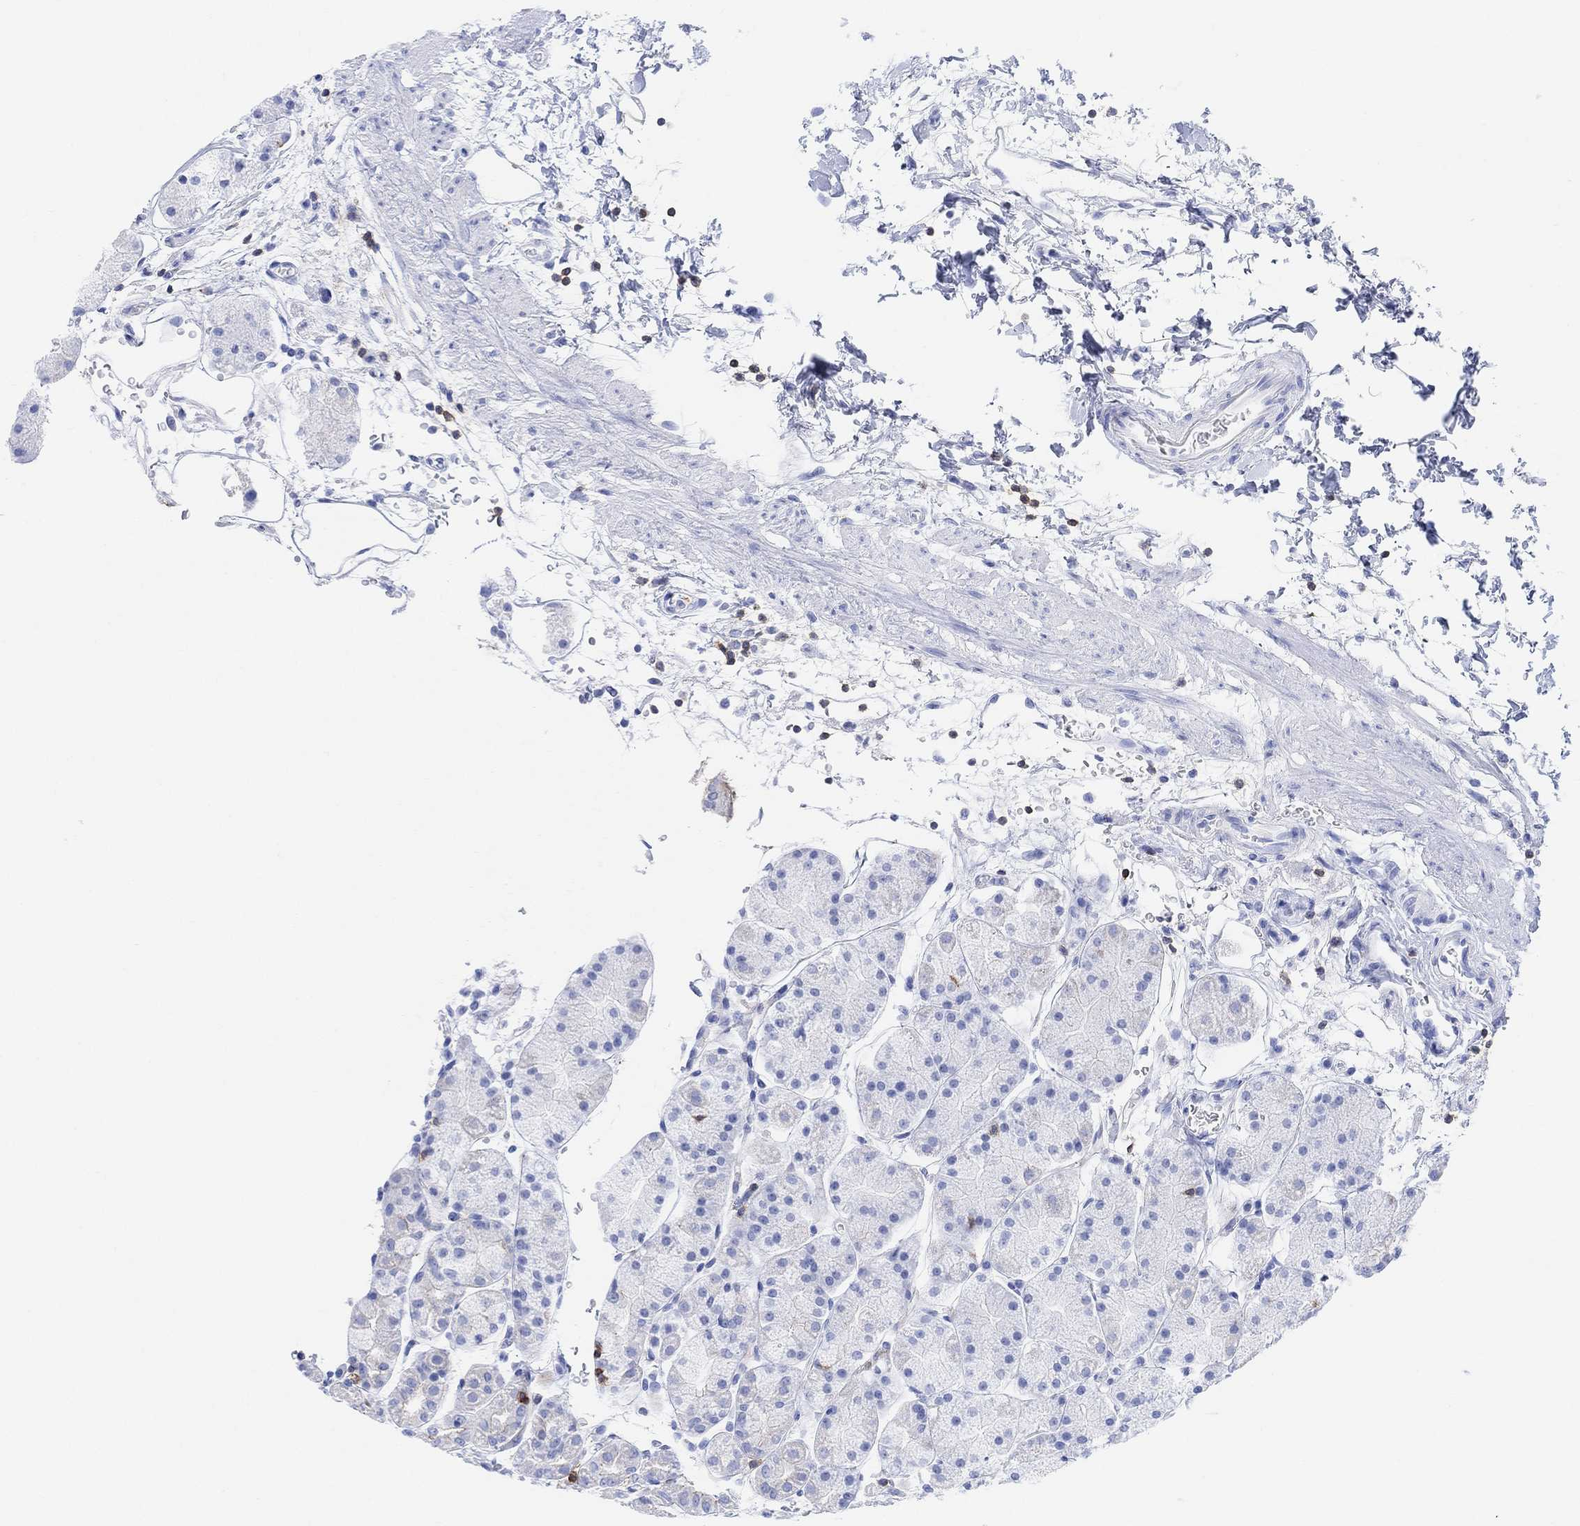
{"staining": {"intensity": "strong", "quantity": "<25%", "location": "cytoplasmic/membranous"}, "tissue": "stomach", "cell_type": "Glandular cells", "image_type": "normal", "snomed": [{"axis": "morphology", "description": "Normal tissue, NOS"}, {"axis": "topography", "description": "Stomach"}], "caption": "Strong cytoplasmic/membranous protein positivity is present in about <25% of glandular cells in stomach. The protein of interest is shown in brown color, while the nuclei are stained blue.", "gene": "GPR65", "patient": {"sex": "male", "age": 54}}